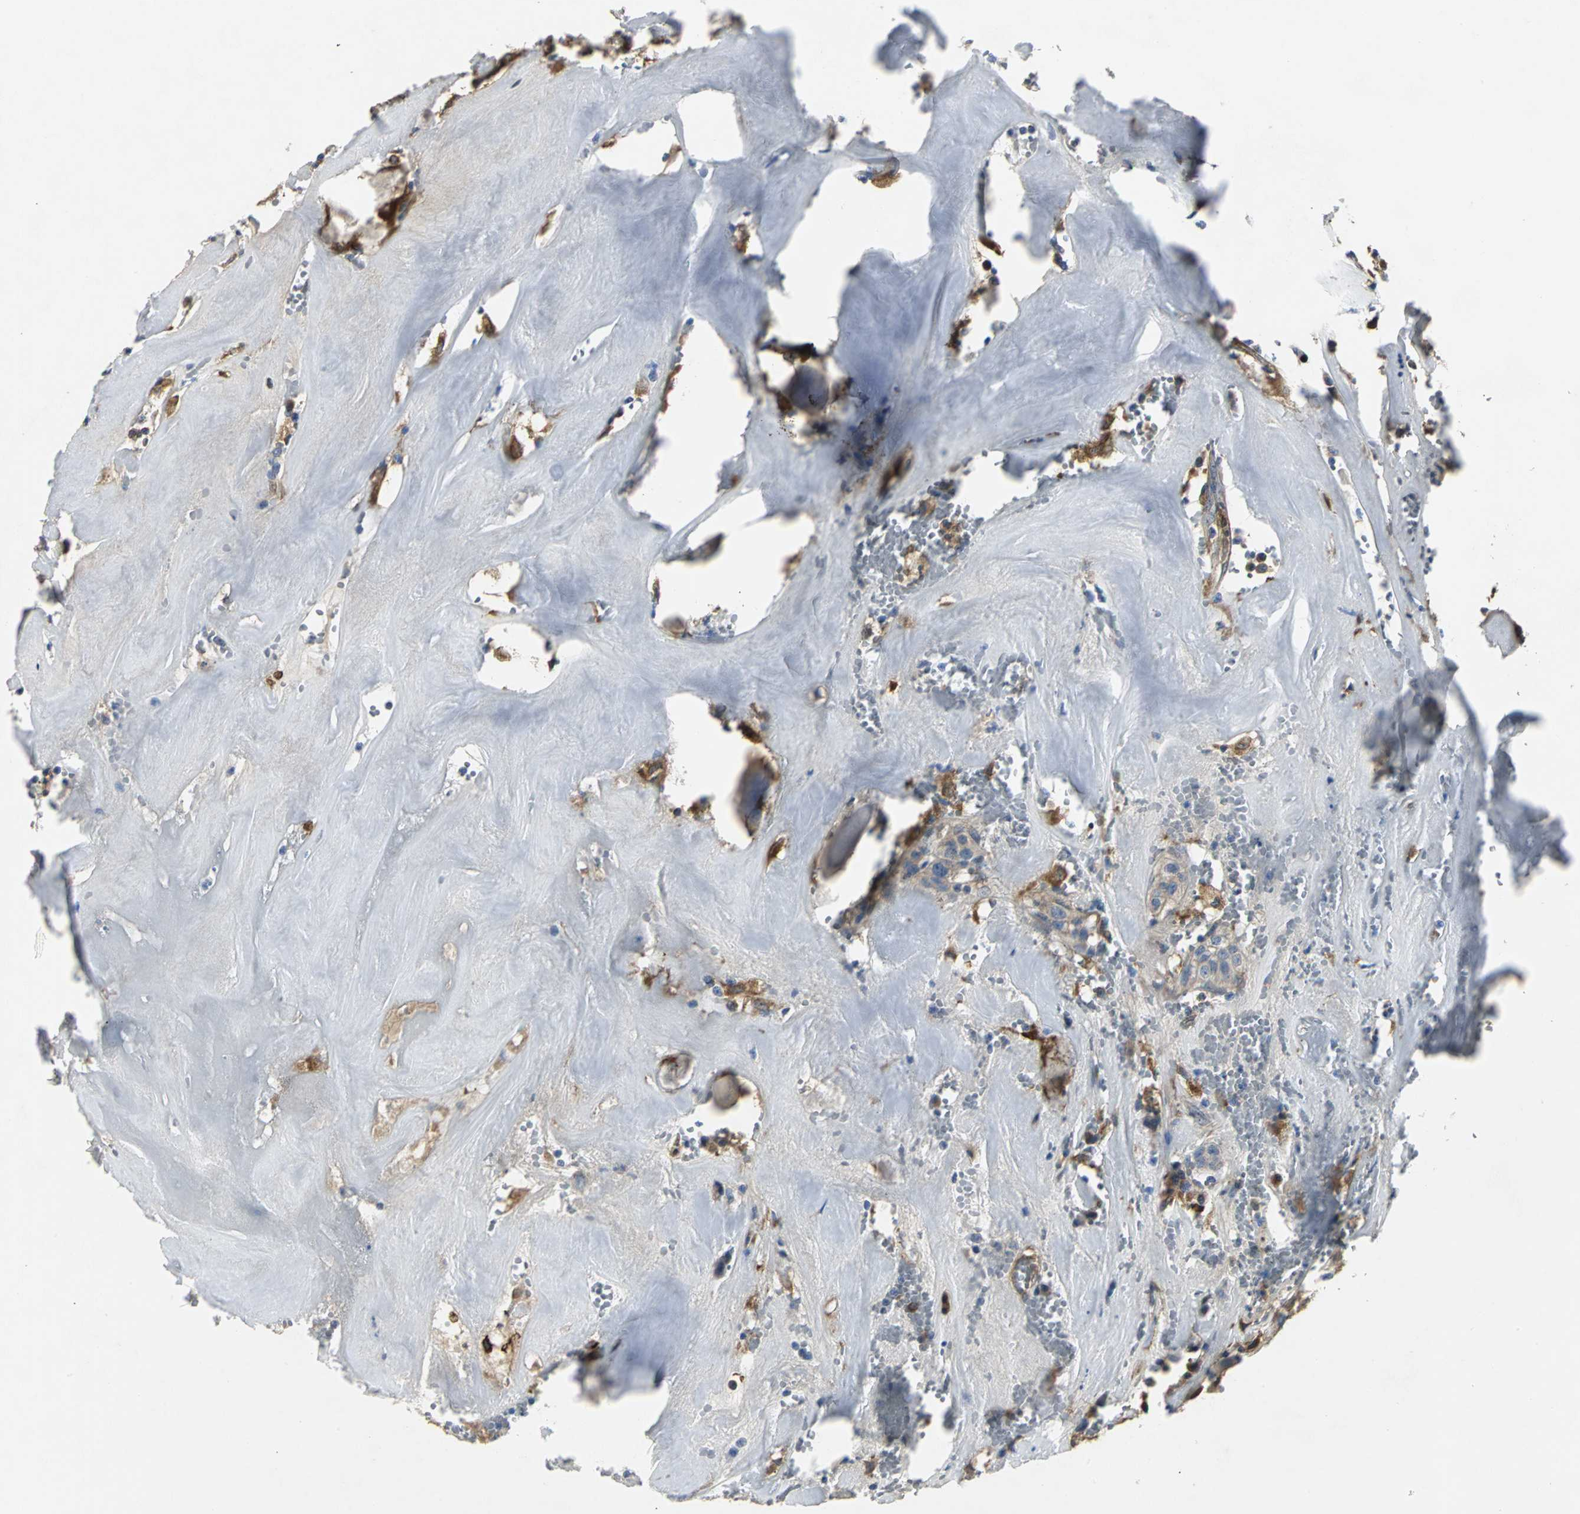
{"staining": {"intensity": "moderate", "quantity": ">75%", "location": "cytoplasmic/membranous"}, "tissue": "head and neck cancer", "cell_type": "Tumor cells", "image_type": "cancer", "snomed": [{"axis": "morphology", "description": "Adenocarcinoma, NOS"}, {"axis": "topography", "description": "Salivary gland"}, {"axis": "topography", "description": "Head-Neck"}], "caption": "The histopathology image exhibits immunohistochemical staining of head and neck cancer. There is moderate cytoplasmic/membranous expression is identified in about >75% of tumor cells.", "gene": "CHRNB1", "patient": {"sex": "female", "age": 65}}